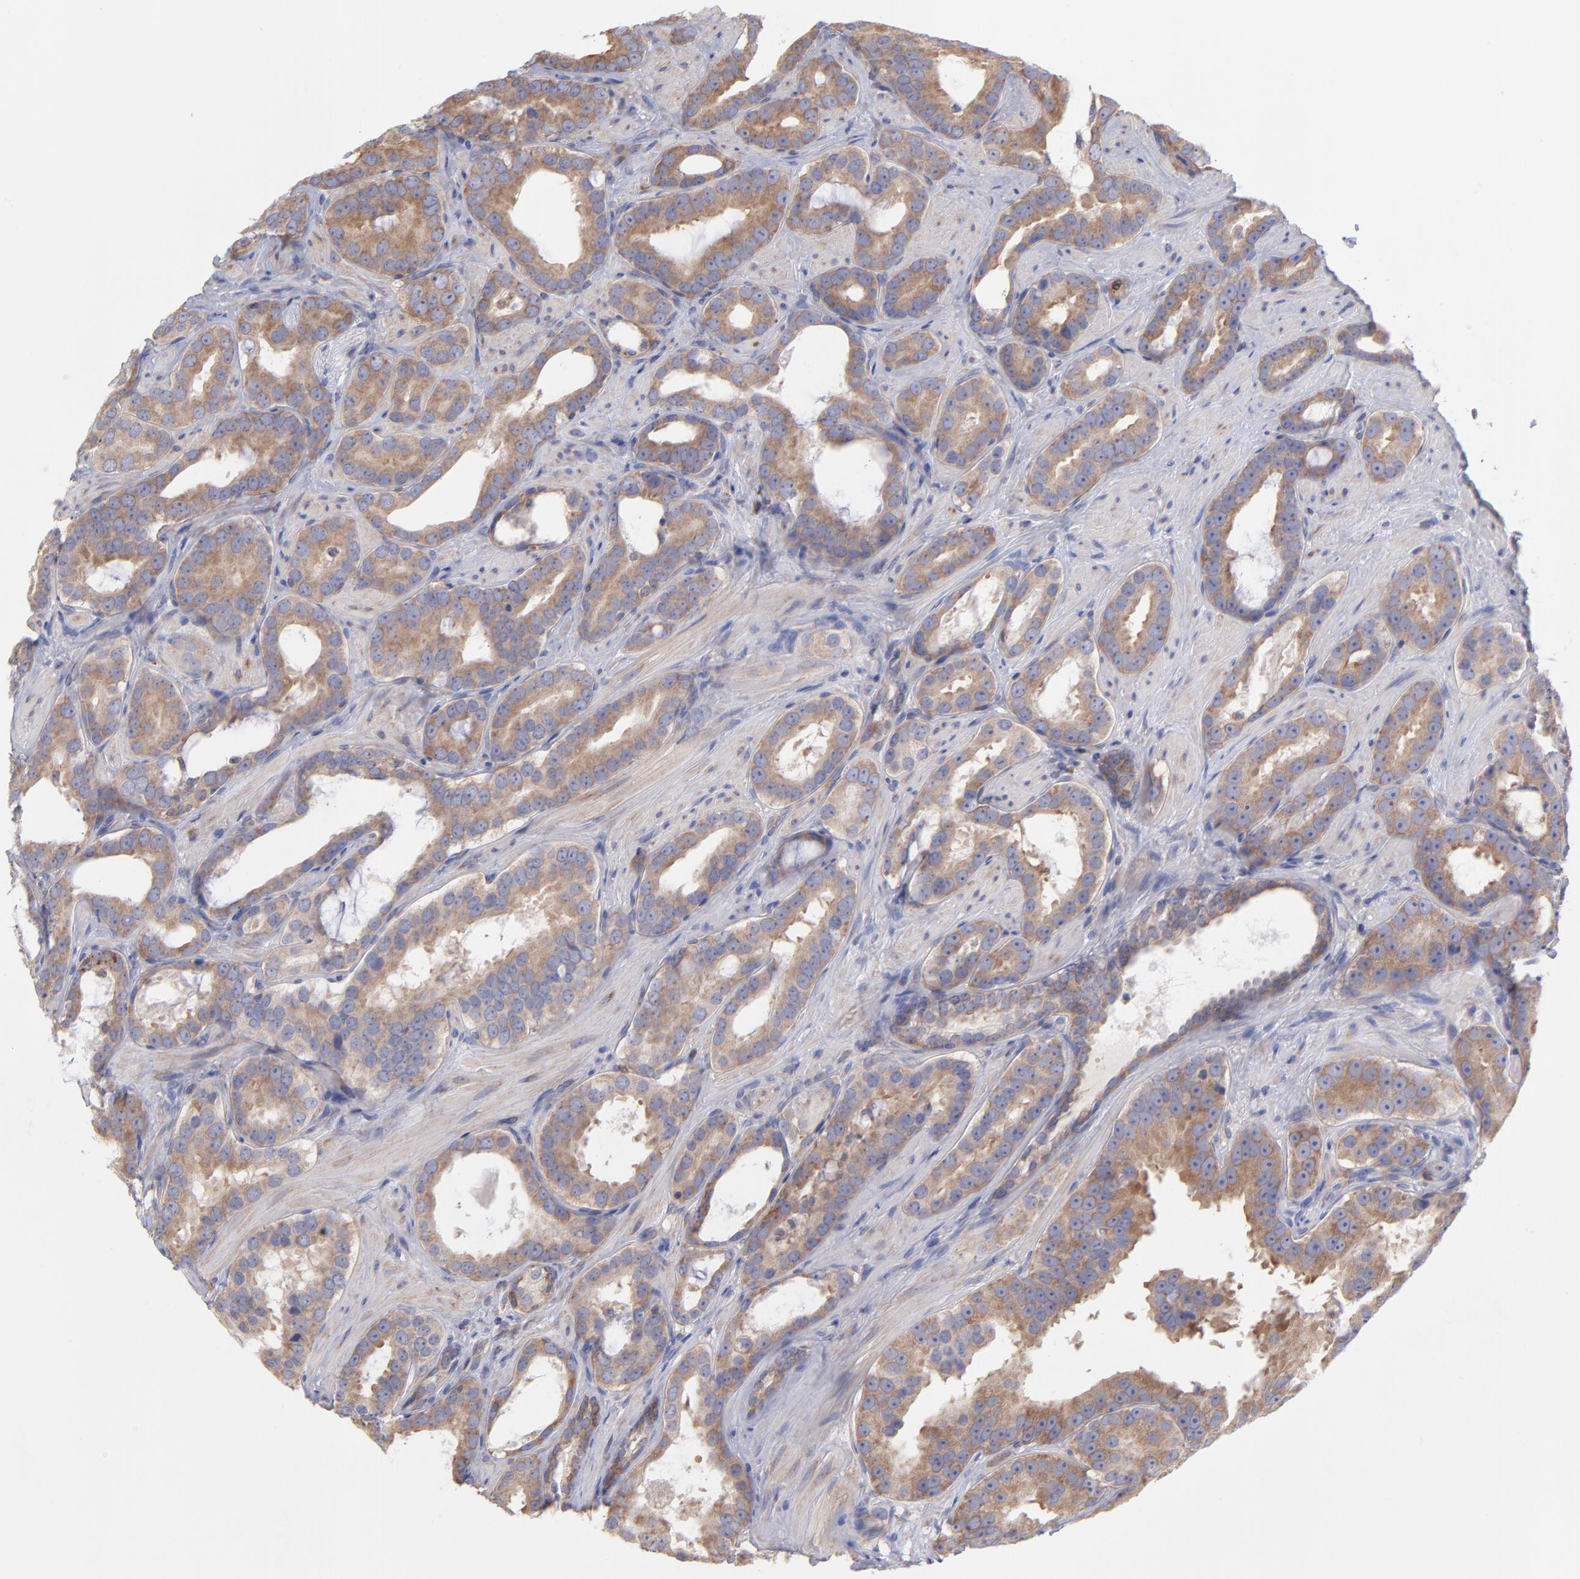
{"staining": {"intensity": "weak", "quantity": ">75%", "location": "cytoplasmic/membranous"}, "tissue": "prostate cancer", "cell_type": "Tumor cells", "image_type": "cancer", "snomed": [{"axis": "morphology", "description": "Adenocarcinoma, Low grade"}, {"axis": "topography", "description": "Prostate"}], "caption": "Immunohistochemistry (IHC) of human prostate cancer (low-grade adenocarcinoma) reveals low levels of weak cytoplasmic/membranous staining in about >75% of tumor cells. Nuclei are stained in blue.", "gene": "RPLP0", "patient": {"sex": "male", "age": 59}}